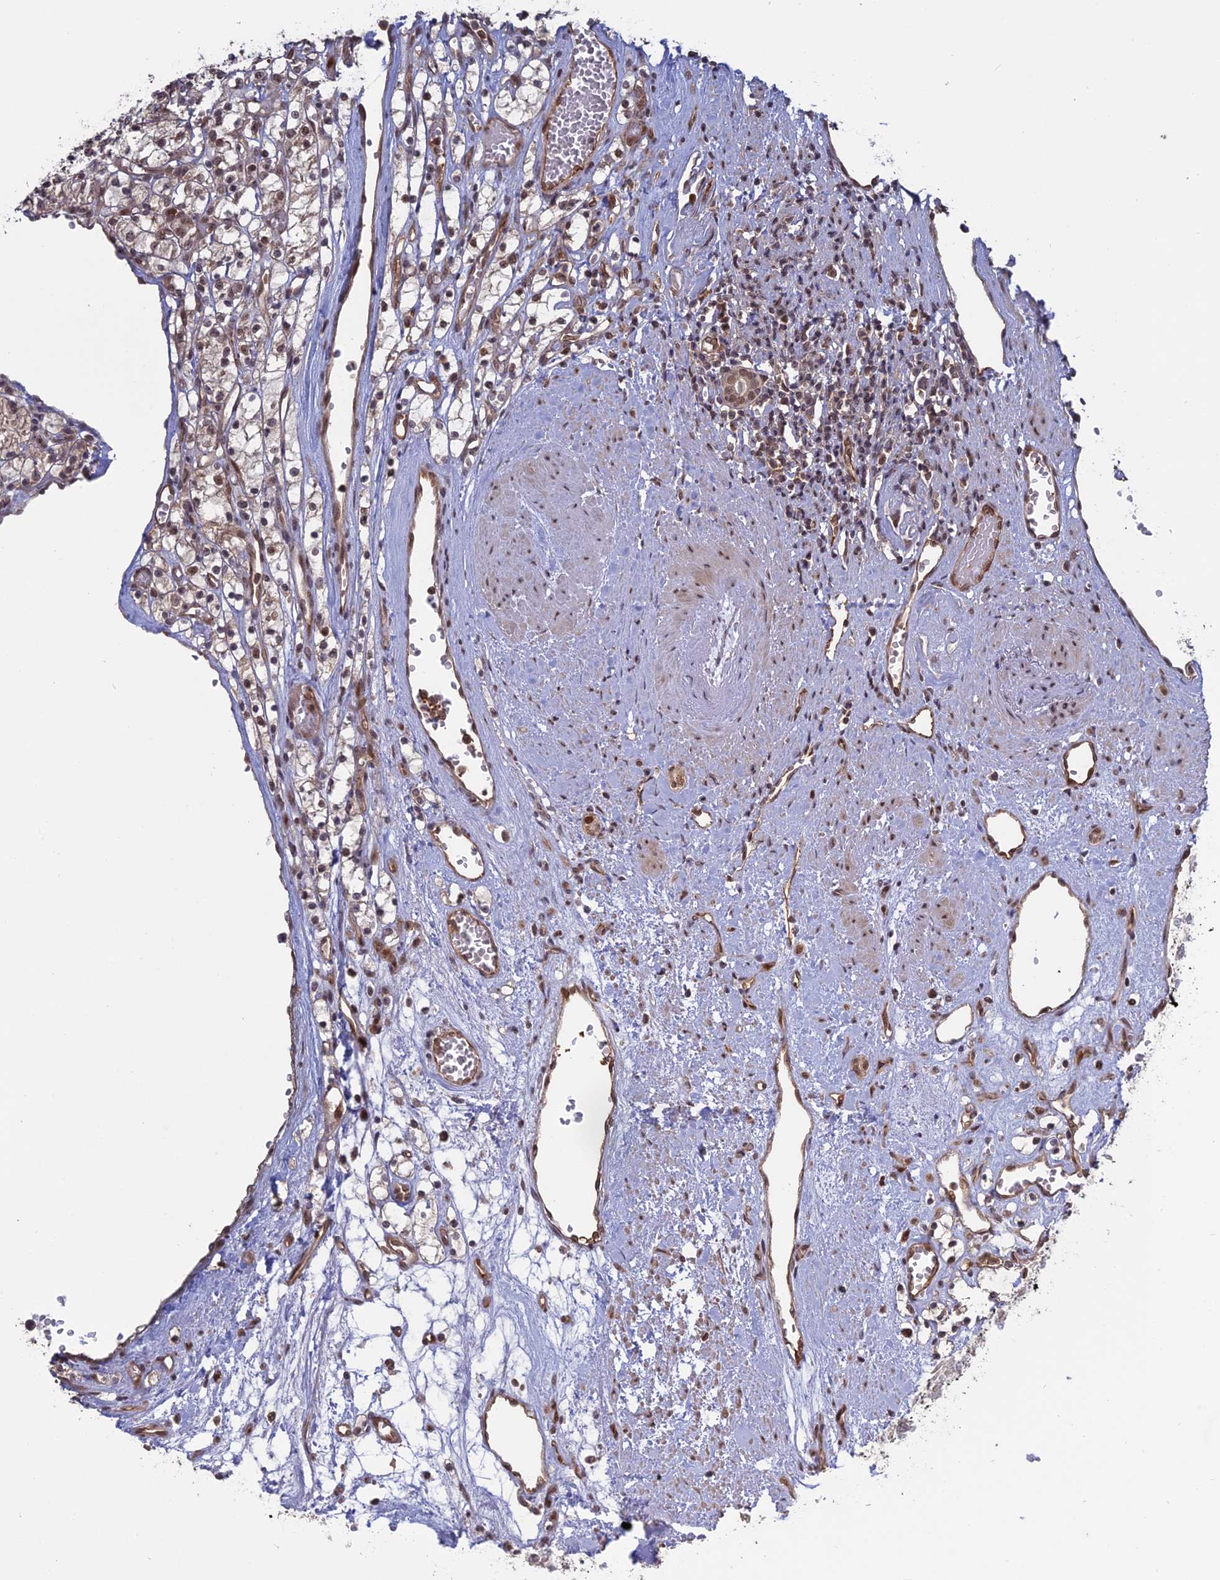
{"staining": {"intensity": "moderate", "quantity": ">75%", "location": "cytoplasmic/membranous,nuclear"}, "tissue": "renal cancer", "cell_type": "Tumor cells", "image_type": "cancer", "snomed": [{"axis": "morphology", "description": "Adenocarcinoma, NOS"}, {"axis": "topography", "description": "Kidney"}], "caption": "Protein expression analysis of adenocarcinoma (renal) exhibits moderate cytoplasmic/membranous and nuclear staining in approximately >75% of tumor cells.", "gene": "PKIG", "patient": {"sex": "female", "age": 59}}